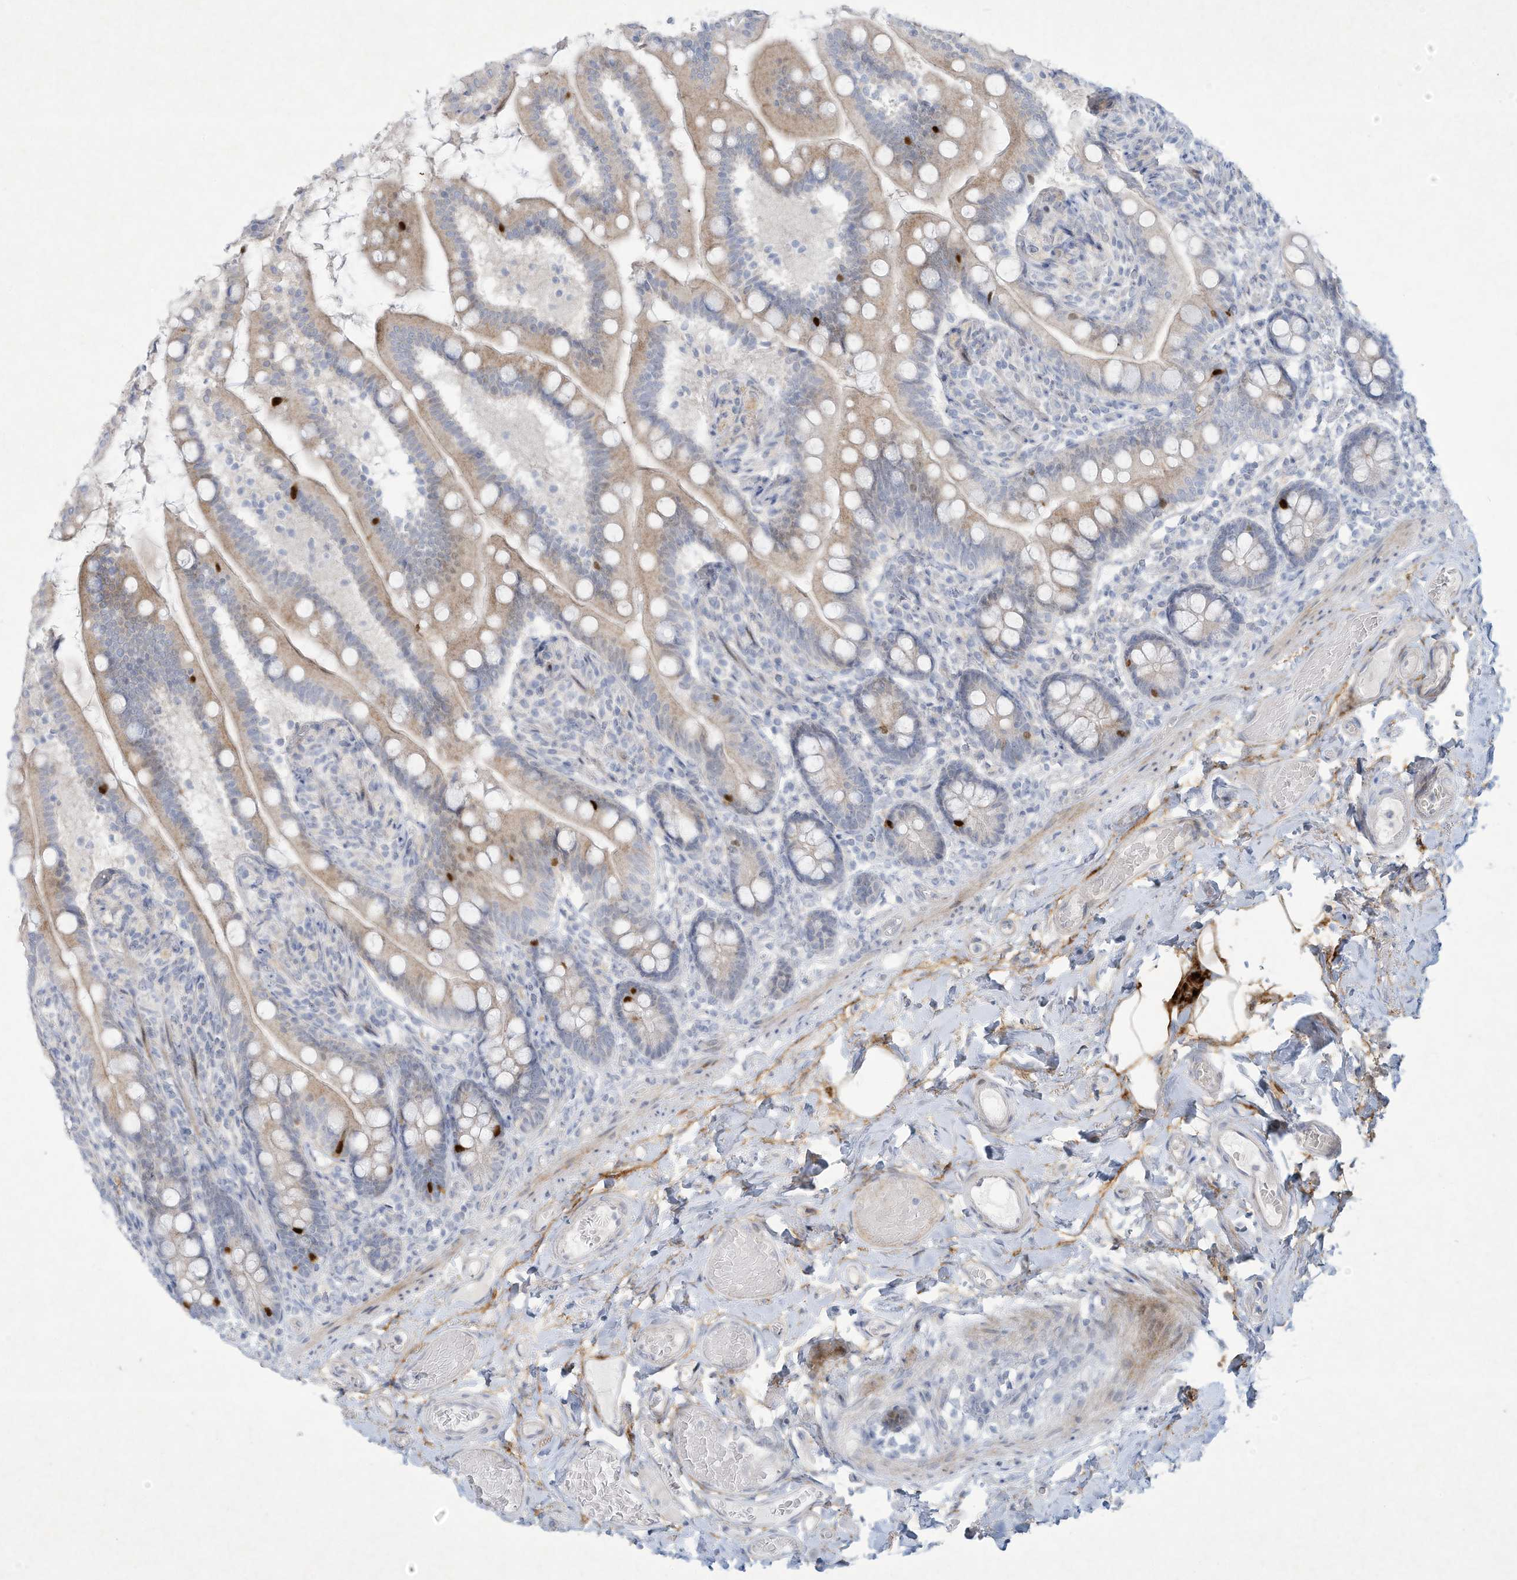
{"staining": {"intensity": "strong", "quantity": "<25%", "location": "nuclear"}, "tissue": "small intestine", "cell_type": "Glandular cells", "image_type": "normal", "snomed": [{"axis": "morphology", "description": "Normal tissue, NOS"}, {"axis": "topography", "description": "Small intestine"}], "caption": "Strong nuclear protein positivity is present in approximately <25% of glandular cells in small intestine.", "gene": "PAX6", "patient": {"sex": "female", "age": 64}}